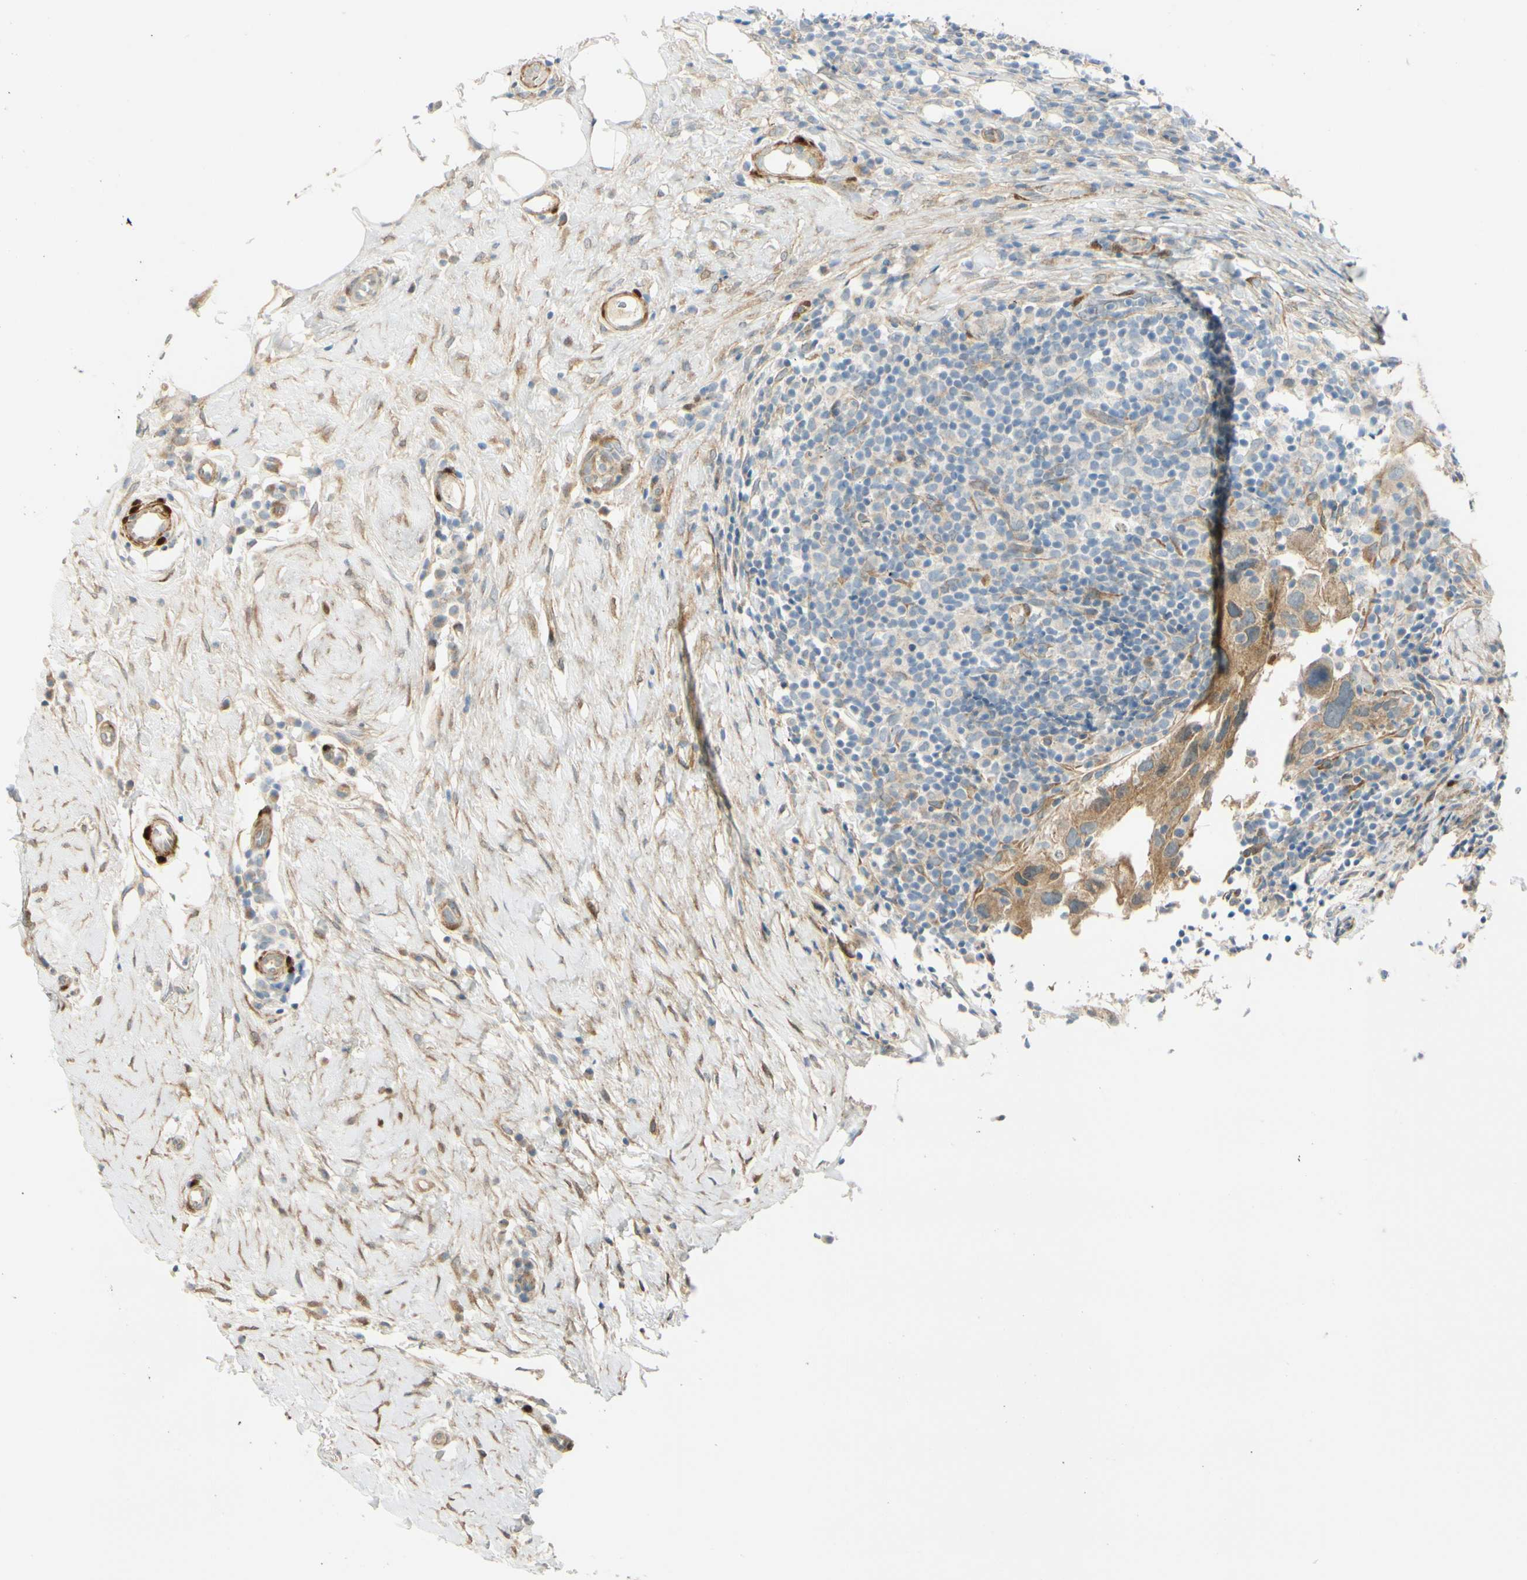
{"staining": {"intensity": "moderate", "quantity": "25%-75%", "location": "cytoplasmic/membranous"}, "tissue": "breast cancer", "cell_type": "Tumor cells", "image_type": "cancer", "snomed": [{"axis": "morphology", "description": "Duct carcinoma"}, {"axis": "topography", "description": "Breast"}], "caption": "Brown immunohistochemical staining in breast cancer demonstrates moderate cytoplasmic/membranous staining in approximately 25%-75% of tumor cells.", "gene": "FHL2", "patient": {"sex": "female", "age": 37}}